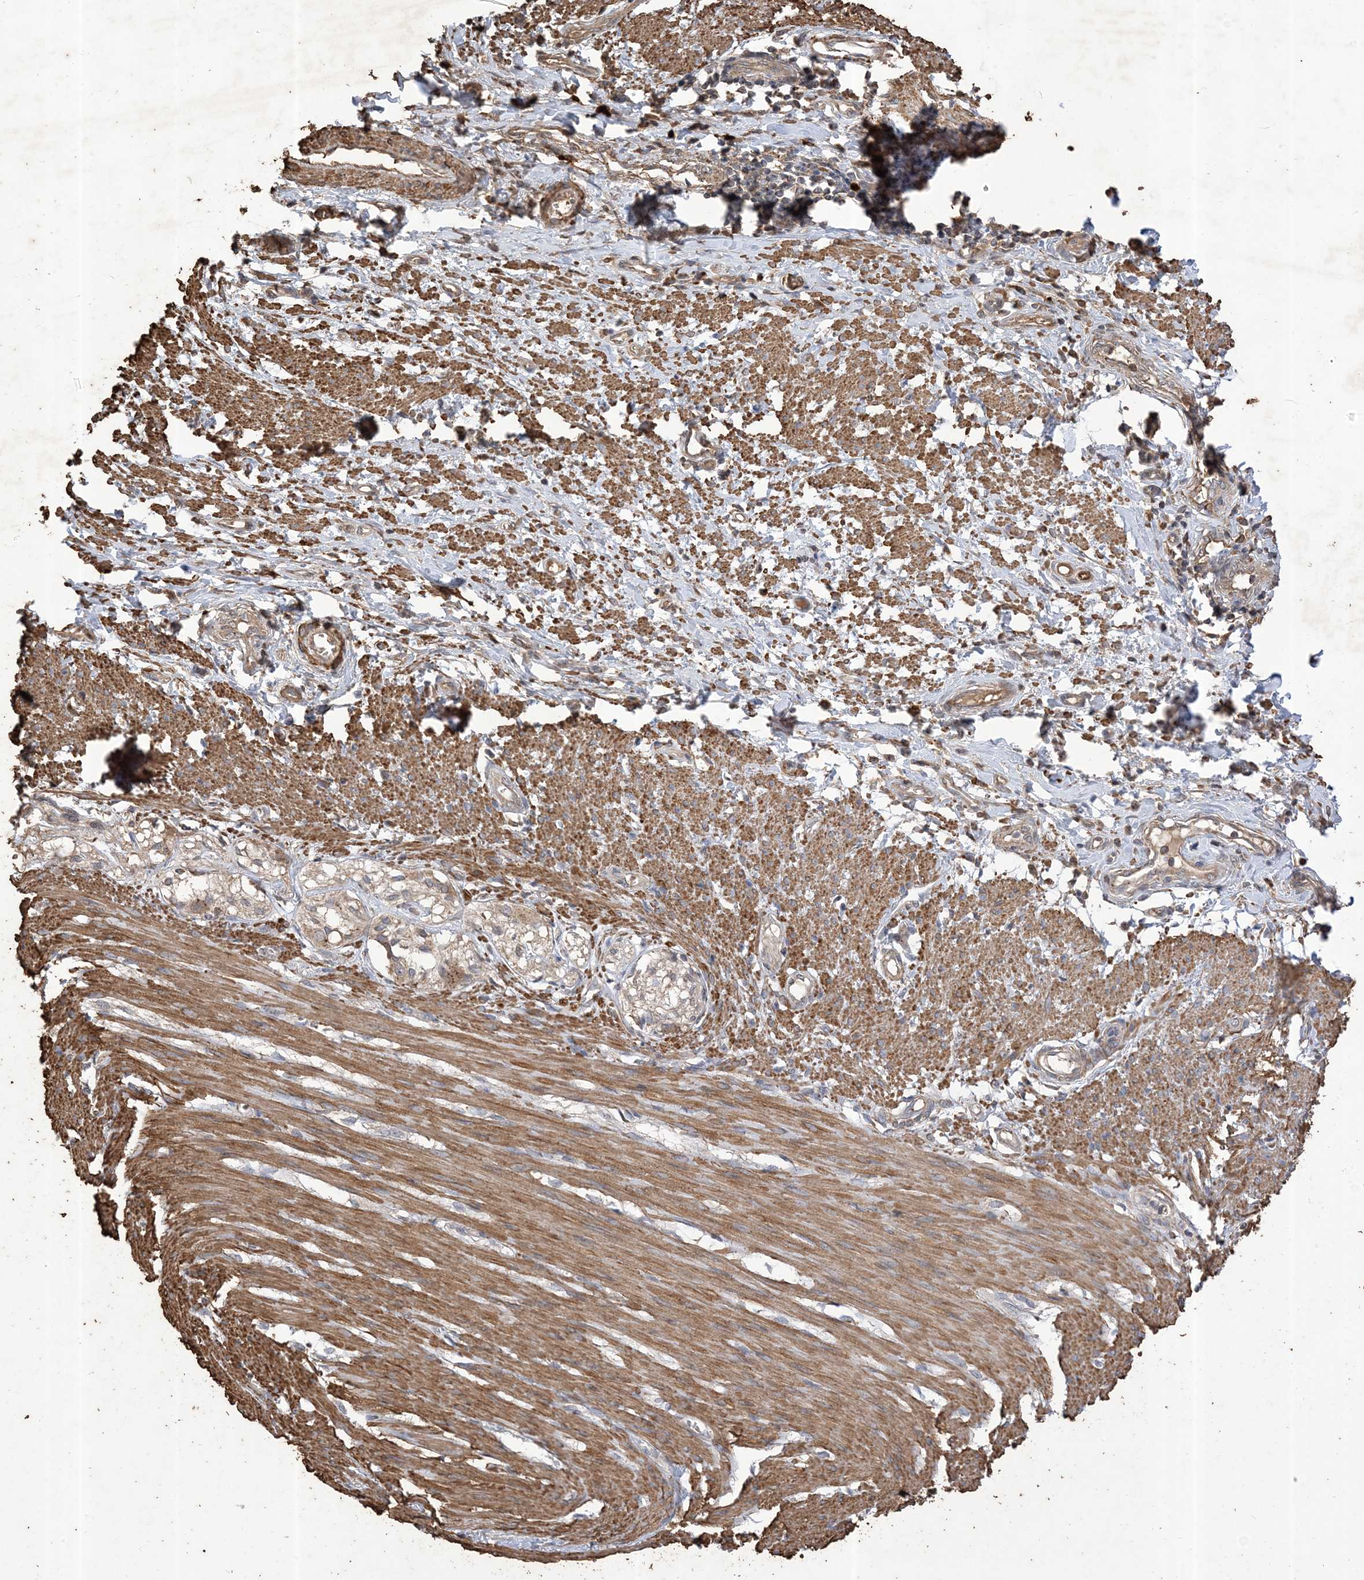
{"staining": {"intensity": "moderate", "quantity": ">75%", "location": "cytoplasmic/membranous"}, "tissue": "smooth muscle", "cell_type": "Smooth muscle cells", "image_type": "normal", "snomed": [{"axis": "morphology", "description": "Normal tissue, NOS"}, {"axis": "morphology", "description": "Adenocarcinoma, NOS"}, {"axis": "topography", "description": "Colon"}, {"axis": "topography", "description": "Peripheral nerve tissue"}], "caption": "Normal smooth muscle was stained to show a protein in brown. There is medium levels of moderate cytoplasmic/membranous staining in about >75% of smooth muscle cells. (Brightfield microscopy of DAB IHC at high magnification).", "gene": "HPS4", "patient": {"sex": "male", "age": 14}}